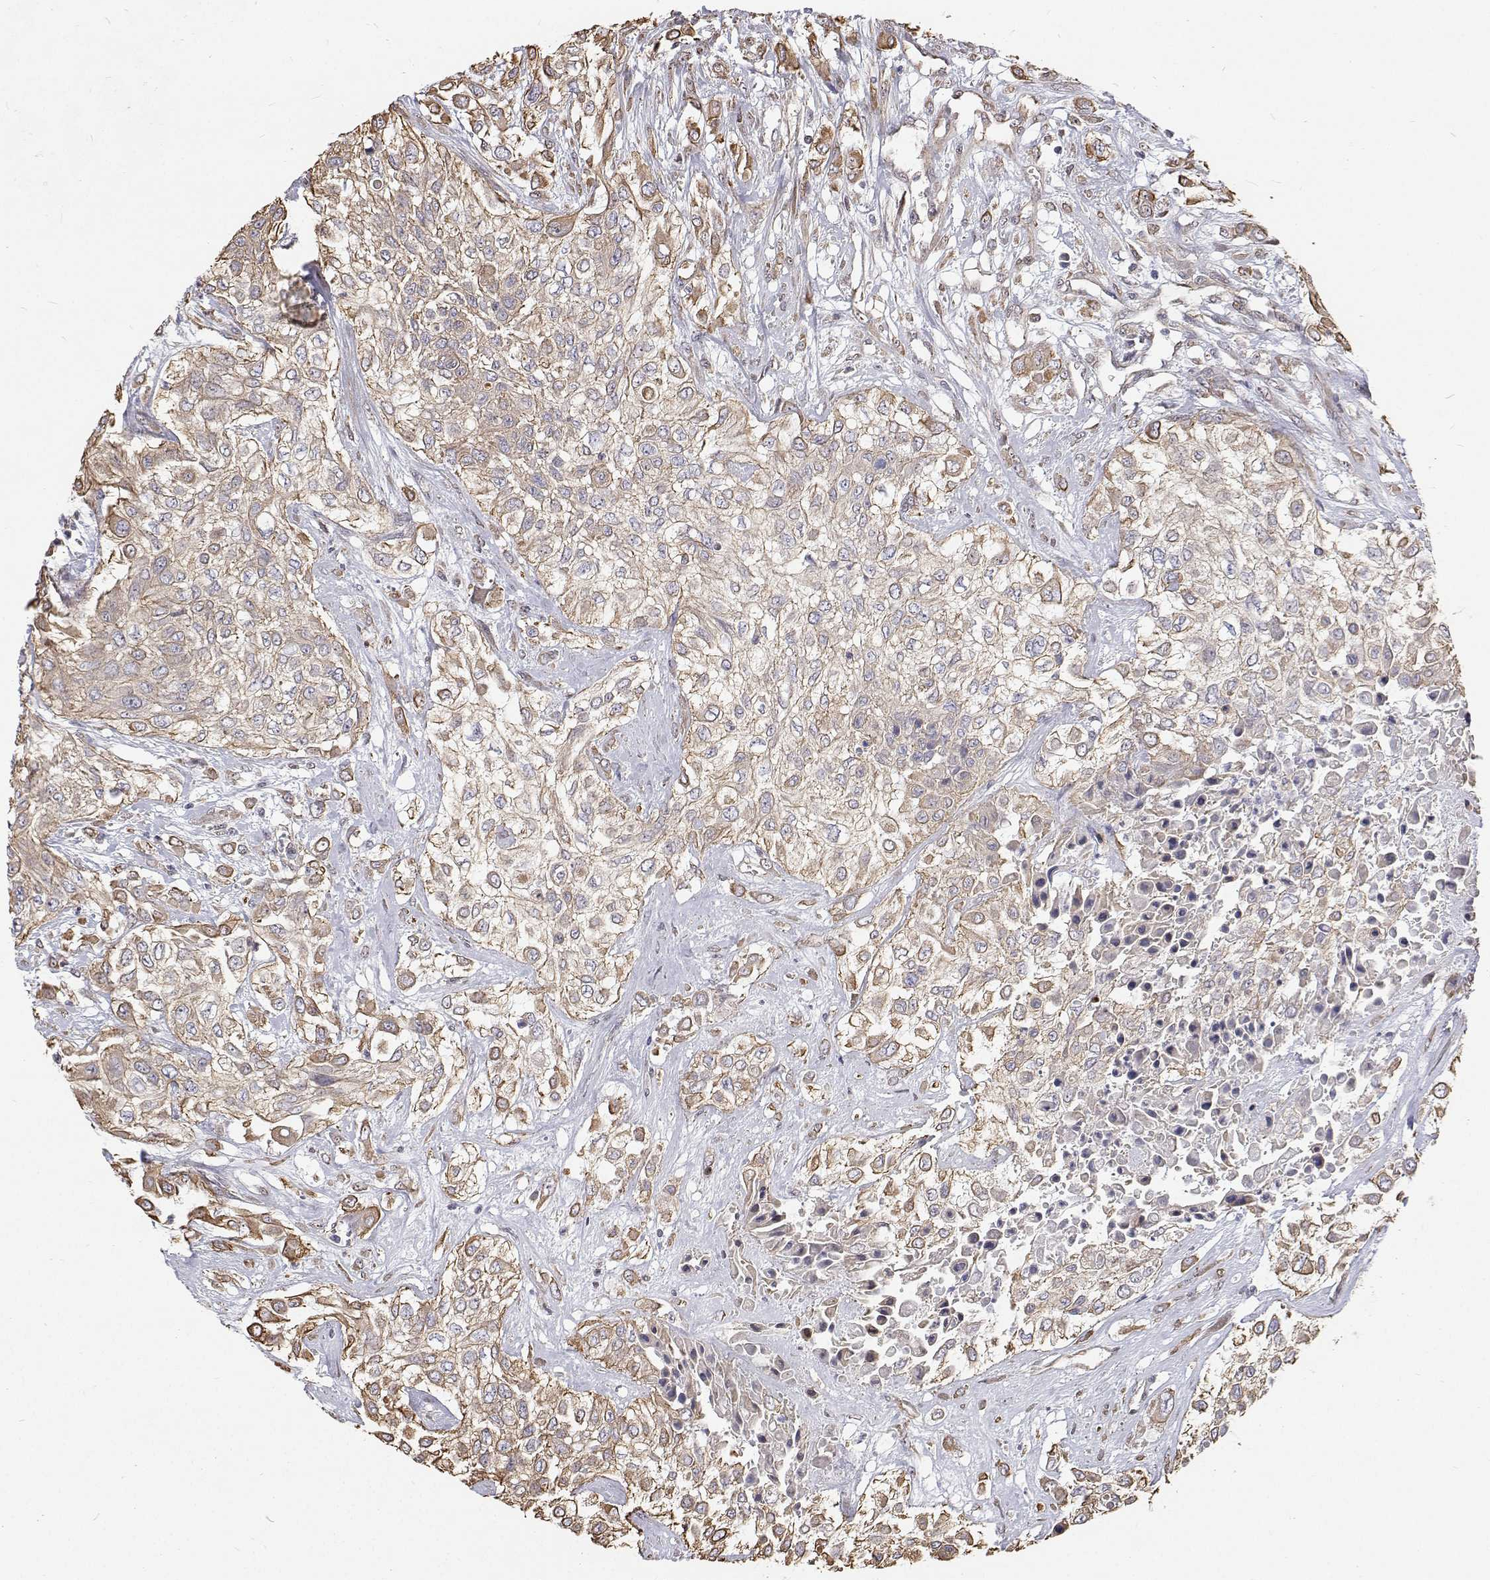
{"staining": {"intensity": "weak", "quantity": "25%-75%", "location": "cytoplasmic/membranous"}, "tissue": "urothelial cancer", "cell_type": "Tumor cells", "image_type": "cancer", "snomed": [{"axis": "morphology", "description": "Urothelial carcinoma, High grade"}, {"axis": "topography", "description": "Urinary bladder"}], "caption": "High-power microscopy captured an IHC photomicrograph of urothelial cancer, revealing weak cytoplasmic/membranous staining in about 25%-75% of tumor cells.", "gene": "GSDMA", "patient": {"sex": "male", "age": 57}}